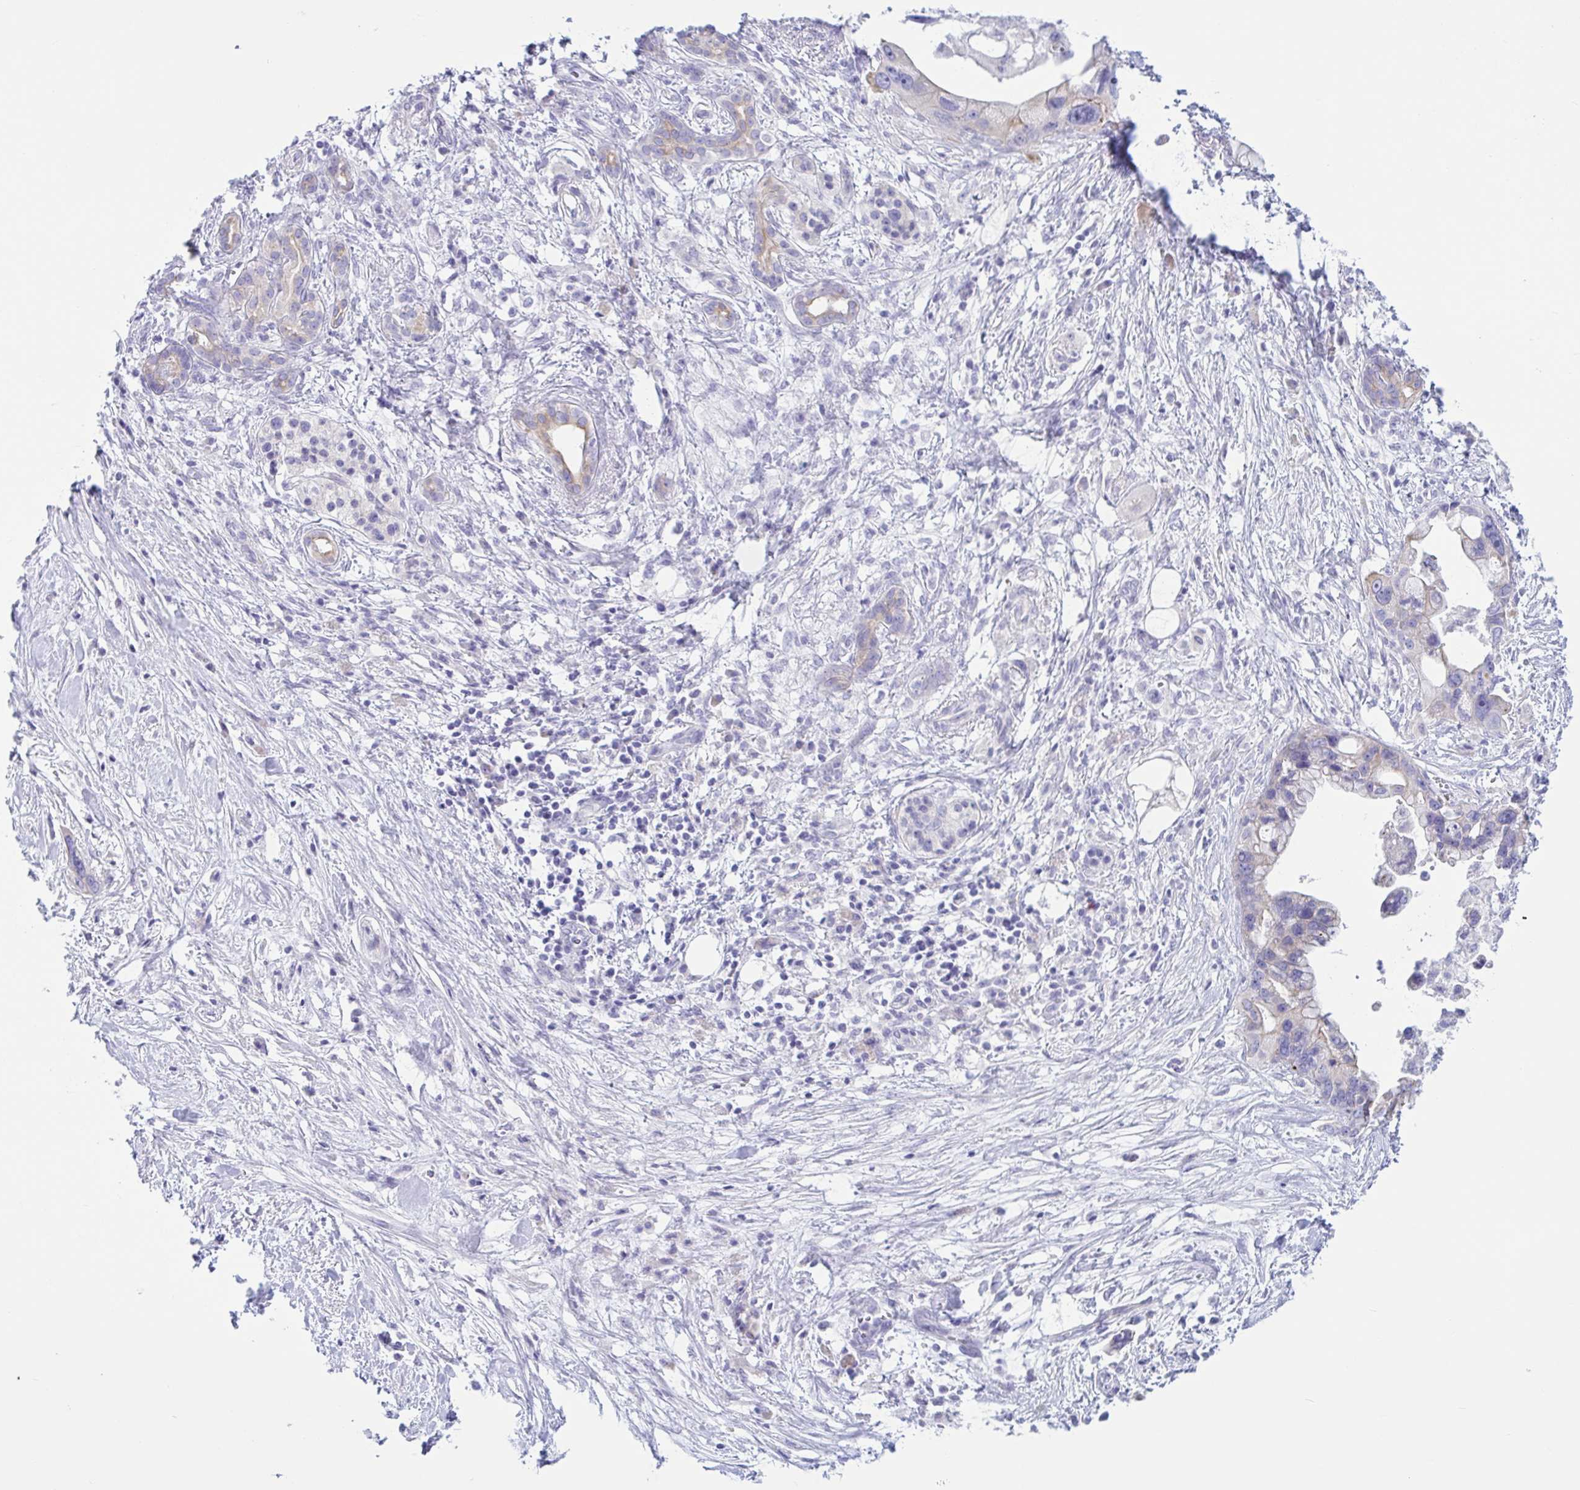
{"staining": {"intensity": "weak", "quantity": "<25%", "location": "cytoplasmic/membranous"}, "tissue": "pancreatic cancer", "cell_type": "Tumor cells", "image_type": "cancer", "snomed": [{"axis": "morphology", "description": "Adenocarcinoma, NOS"}, {"axis": "topography", "description": "Pancreas"}], "caption": "Immunohistochemistry (IHC) of human pancreatic cancer shows no positivity in tumor cells.", "gene": "TNNI2", "patient": {"sex": "female", "age": 83}}